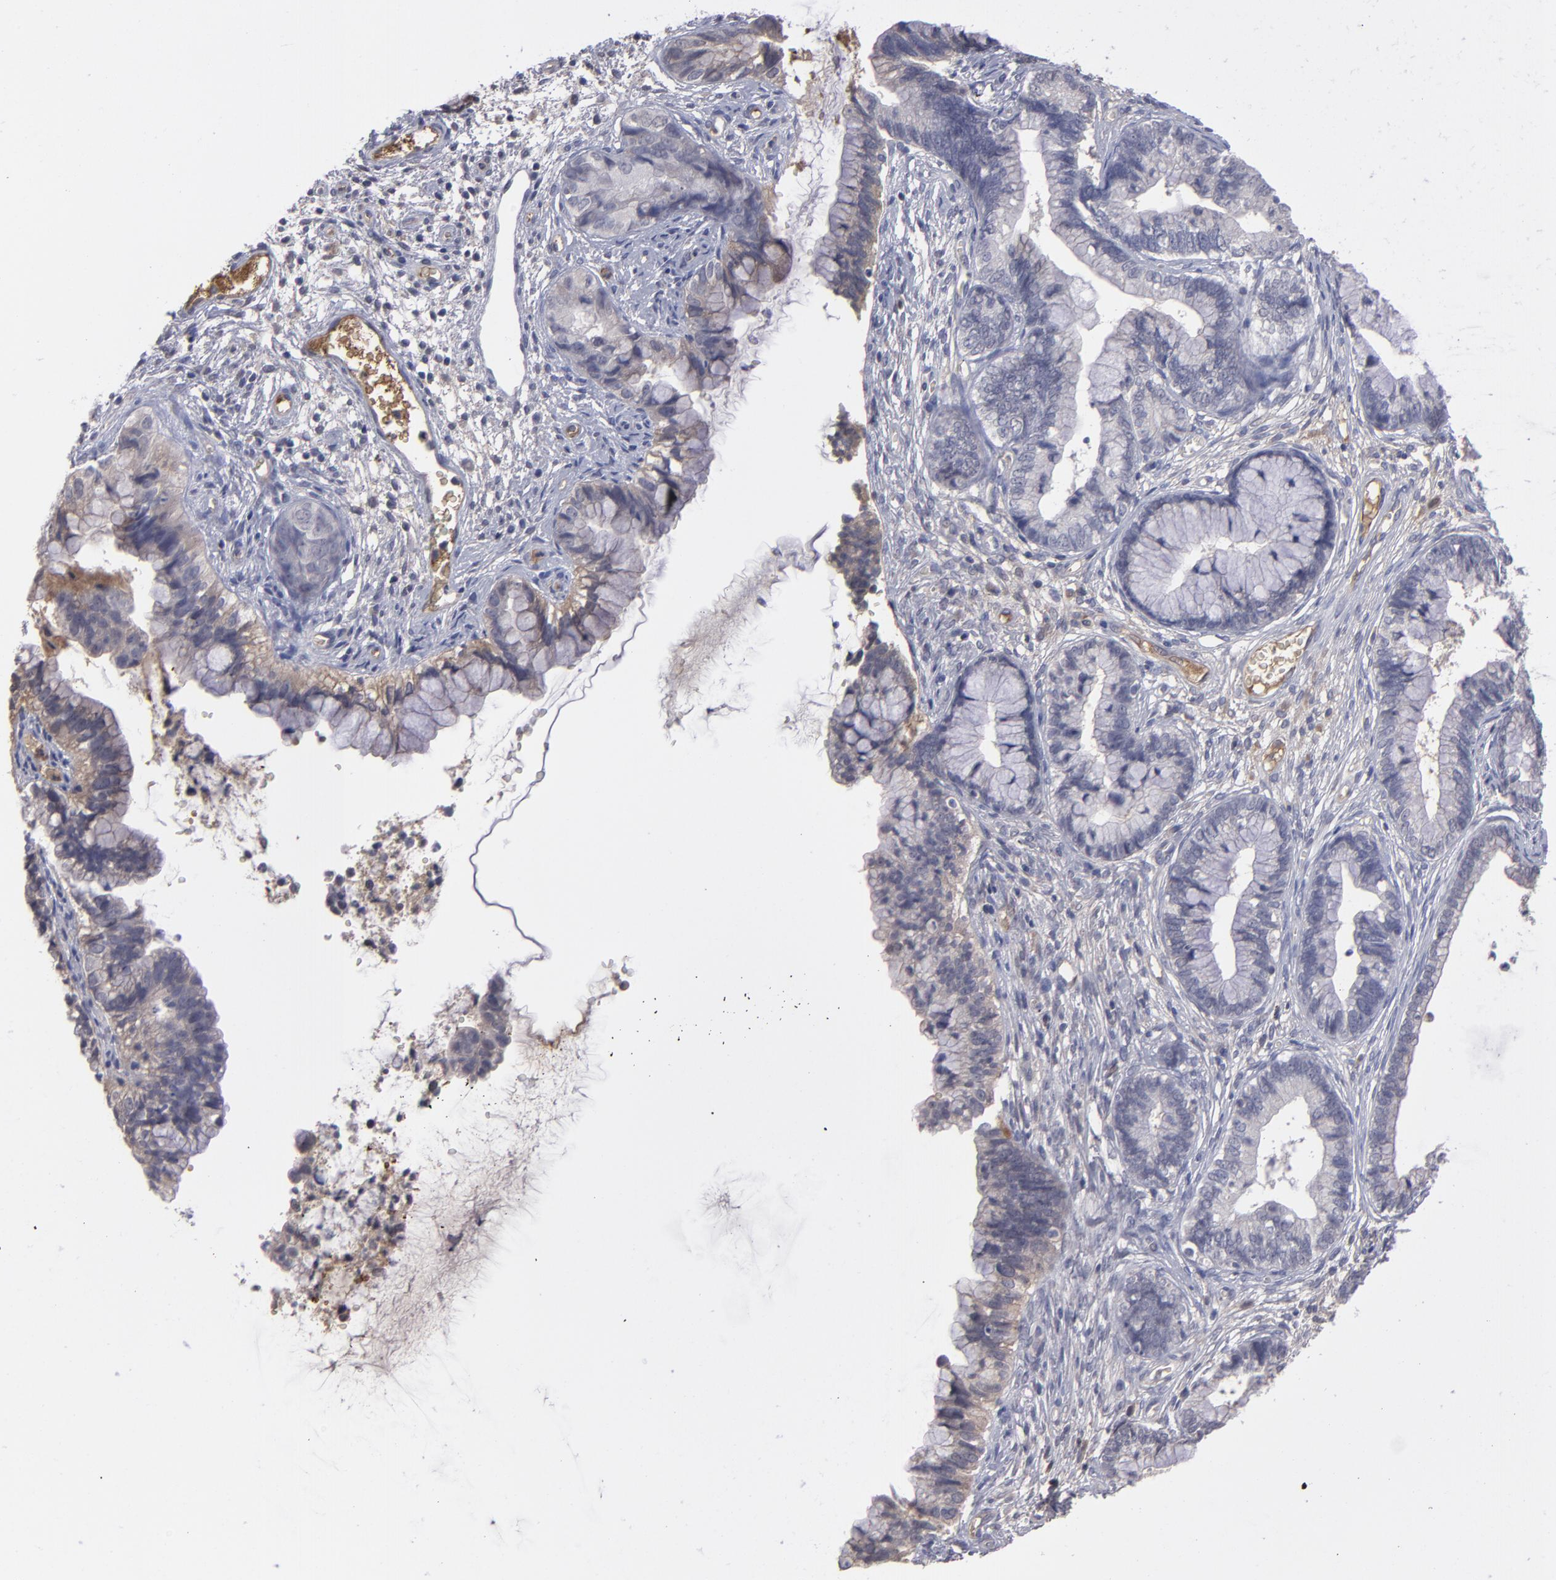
{"staining": {"intensity": "weak", "quantity": "<25%", "location": "cytoplasmic/membranous"}, "tissue": "cervical cancer", "cell_type": "Tumor cells", "image_type": "cancer", "snomed": [{"axis": "morphology", "description": "Adenocarcinoma, NOS"}, {"axis": "topography", "description": "Cervix"}], "caption": "This image is of cervical cancer stained with immunohistochemistry to label a protein in brown with the nuclei are counter-stained blue. There is no staining in tumor cells.", "gene": "ITIH4", "patient": {"sex": "female", "age": 44}}